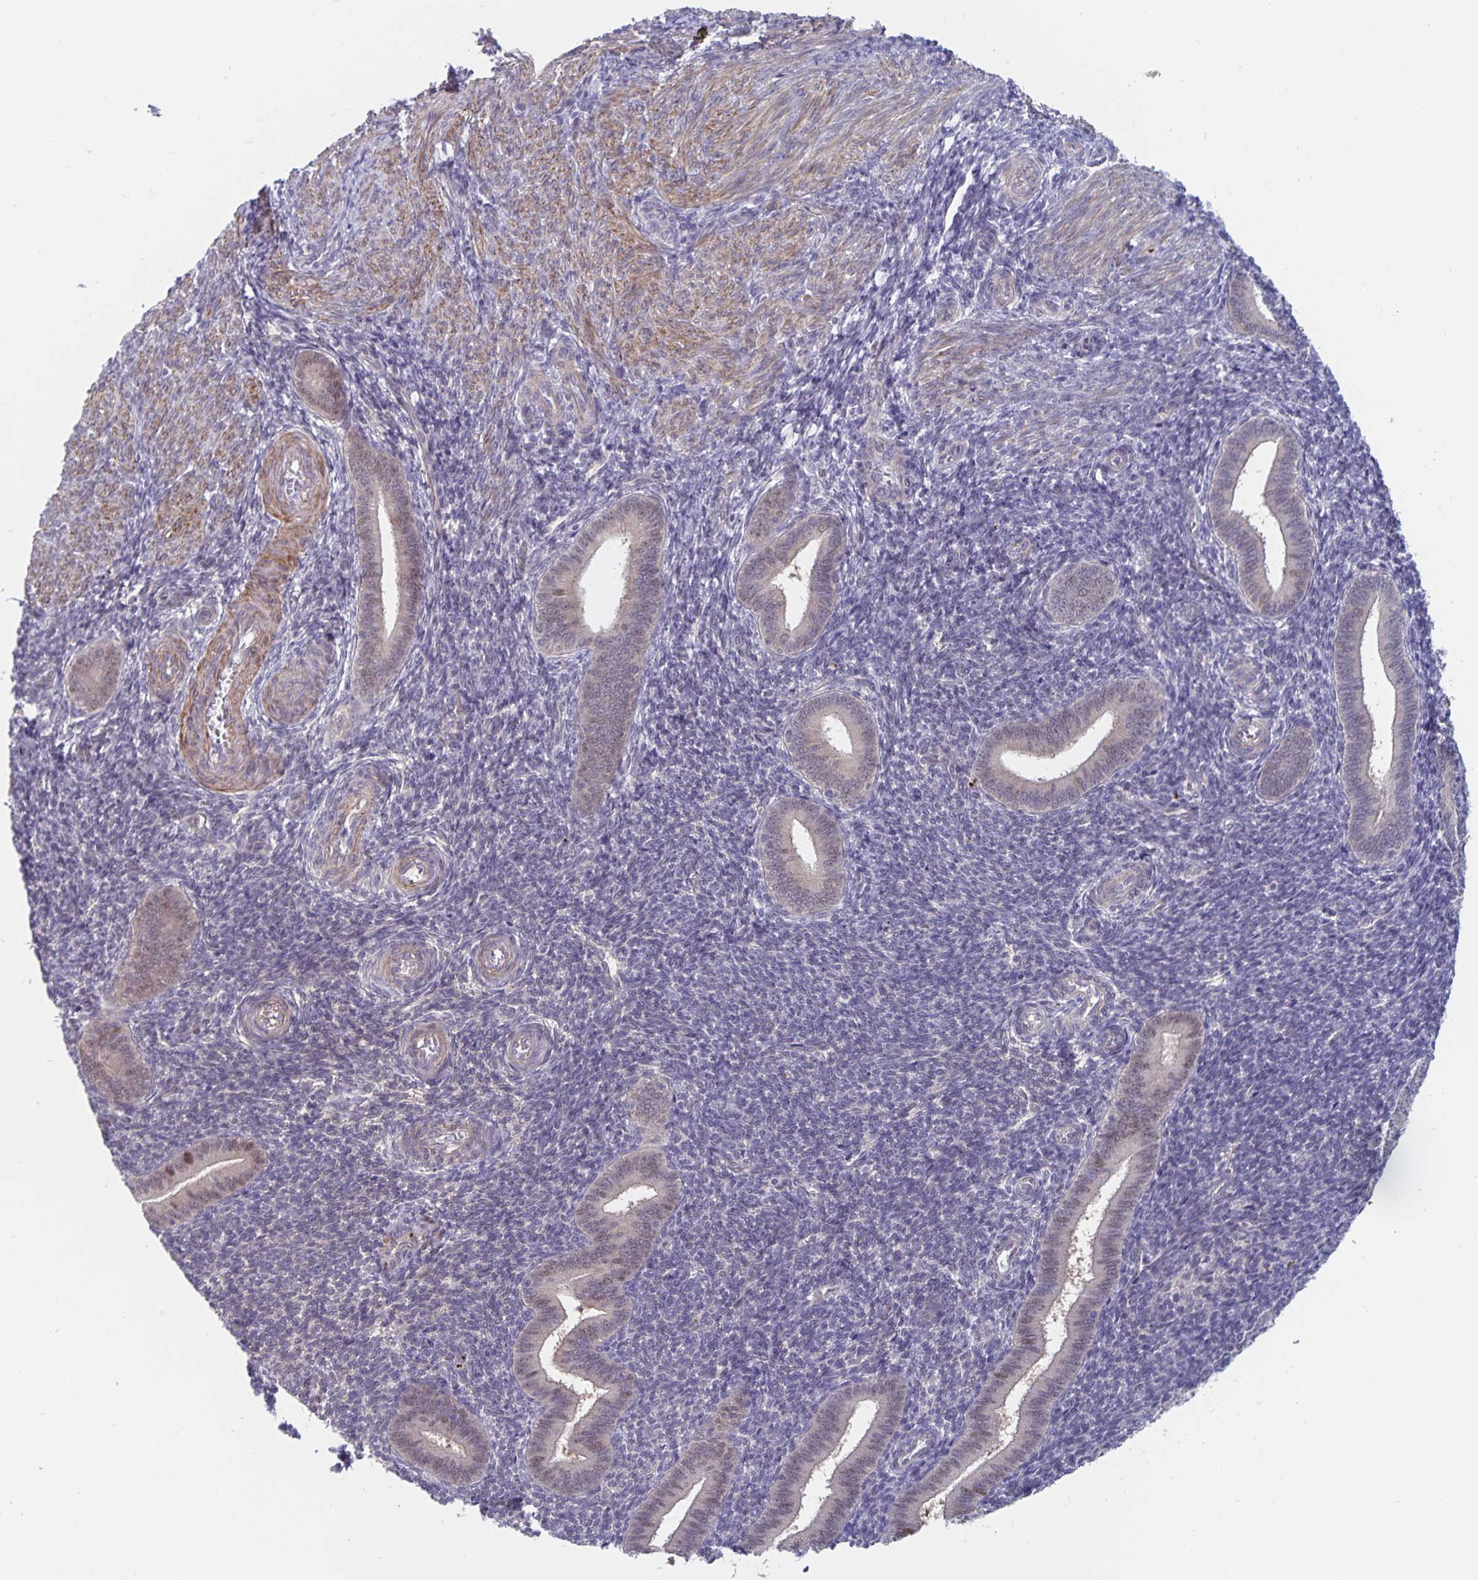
{"staining": {"intensity": "negative", "quantity": "none", "location": "none"}, "tissue": "endometrium", "cell_type": "Cells in endometrial stroma", "image_type": "normal", "snomed": [{"axis": "morphology", "description": "Normal tissue, NOS"}, {"axis": "topography", "description": "Endometrium"}], "caption": "IHC of normal human endometrium displays no staining in cells in endometrial stroma.", "gene": "BAG6", "patient": {"sex": "female", "age": 25}}